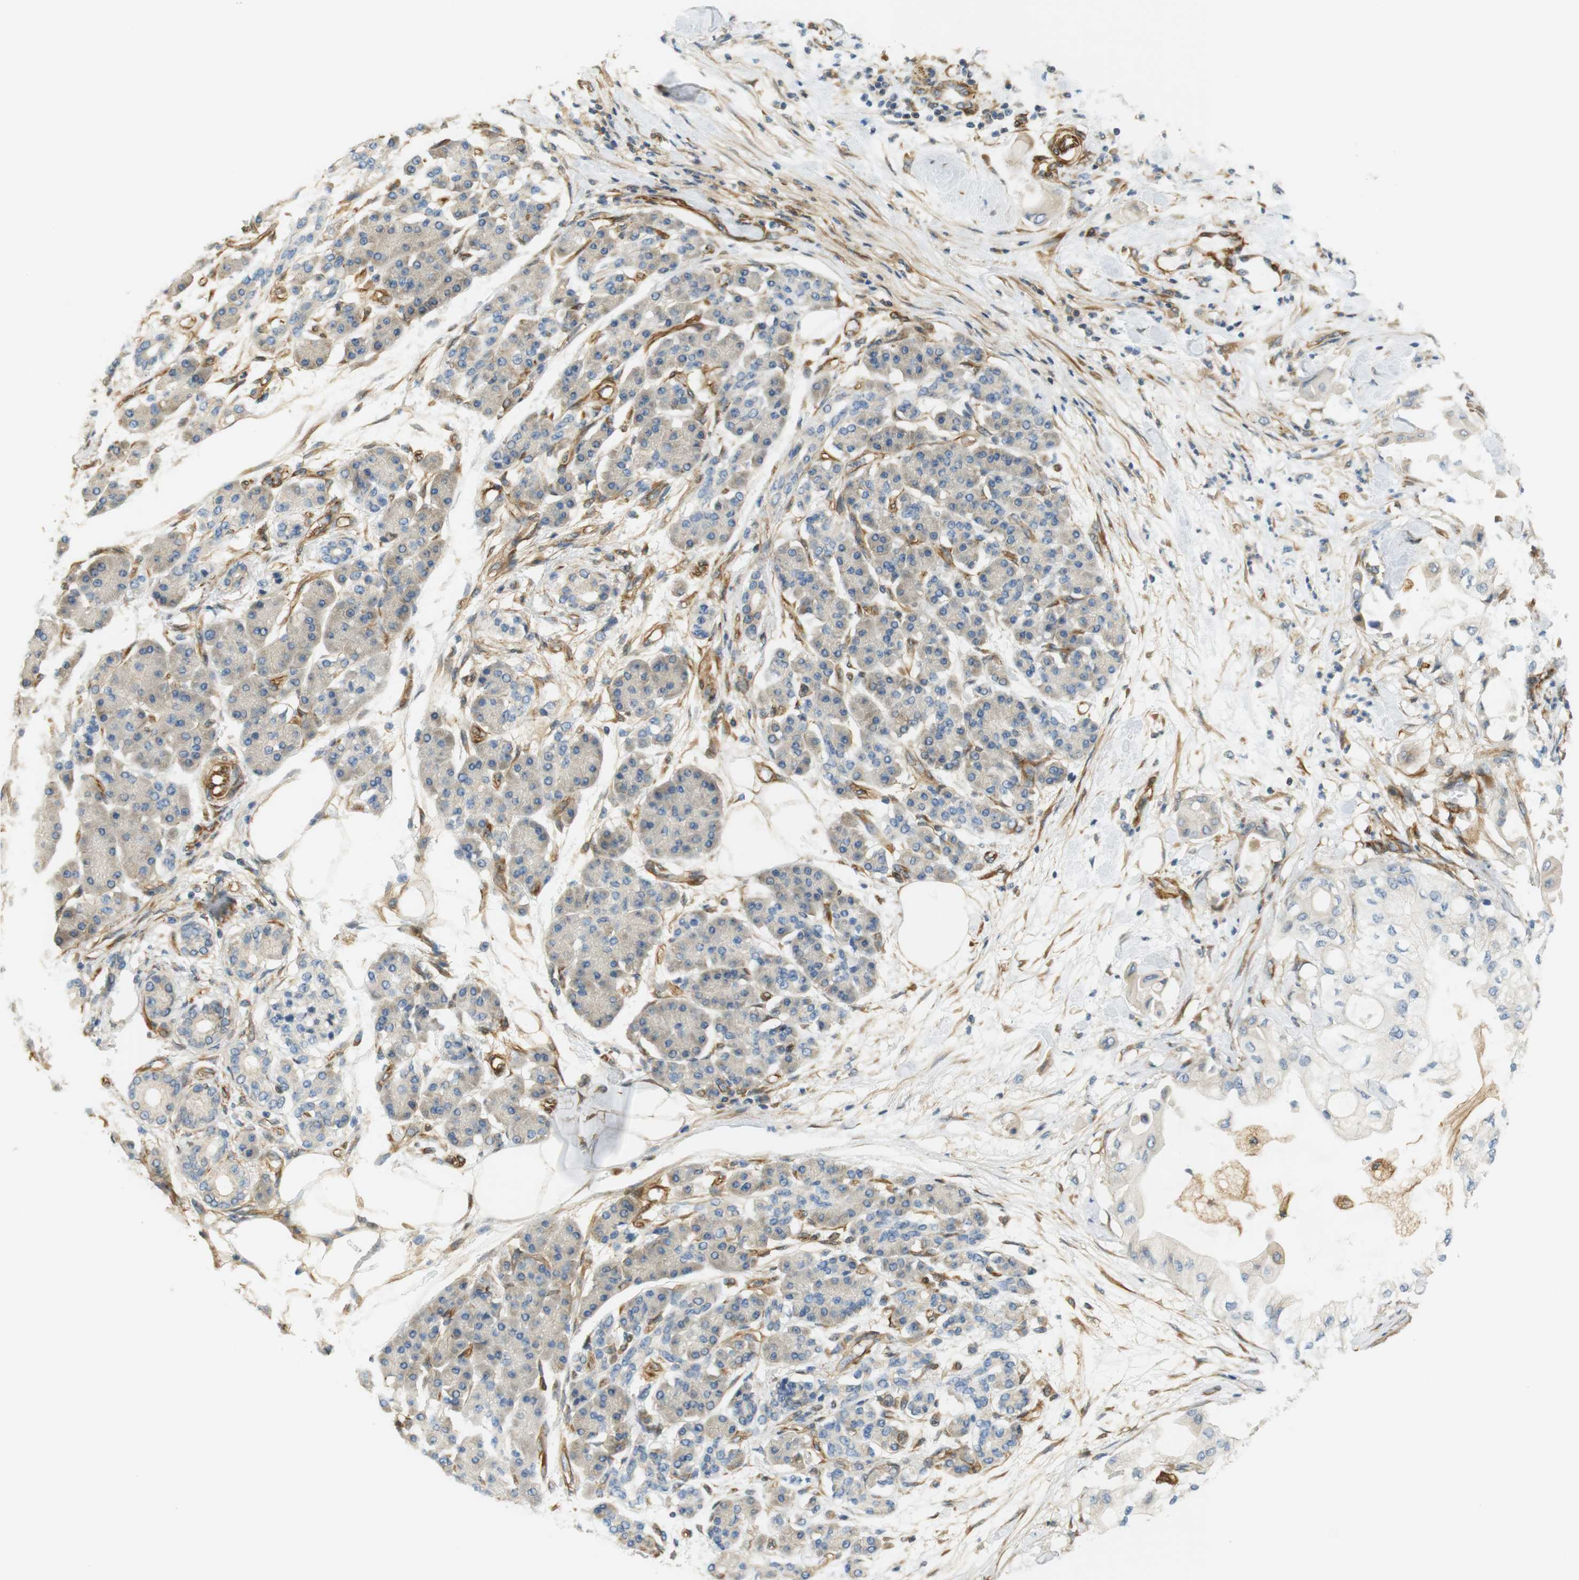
{"staining": {"intensity": "negative", "quantity": "none", "location": "none"}, "tissue": "pancreatic cancer", "cell_type": "Tumor cells", "image_type": "cancer", "snomed": [{"axis": "morphology", "description": "Adenocarcinoma, NOS"}, {"axis": "morphology", "description": "Adenocarcinoma, metastatic, NOS"}, {"axis": "topography", "description": "Lymph node"}, {"axis": "topography", "description": "Pancreas"}, {"axis": "topography", "description": "Duodenum"}], "caption": "A high-resolution histopathology image shows immunohistochemistry (IHC) staining of pancreatic cancer, which shows no significant staining in tumor cells.", "gene": "CYTH3", "patient": {"sex": "female", "age": 64}}